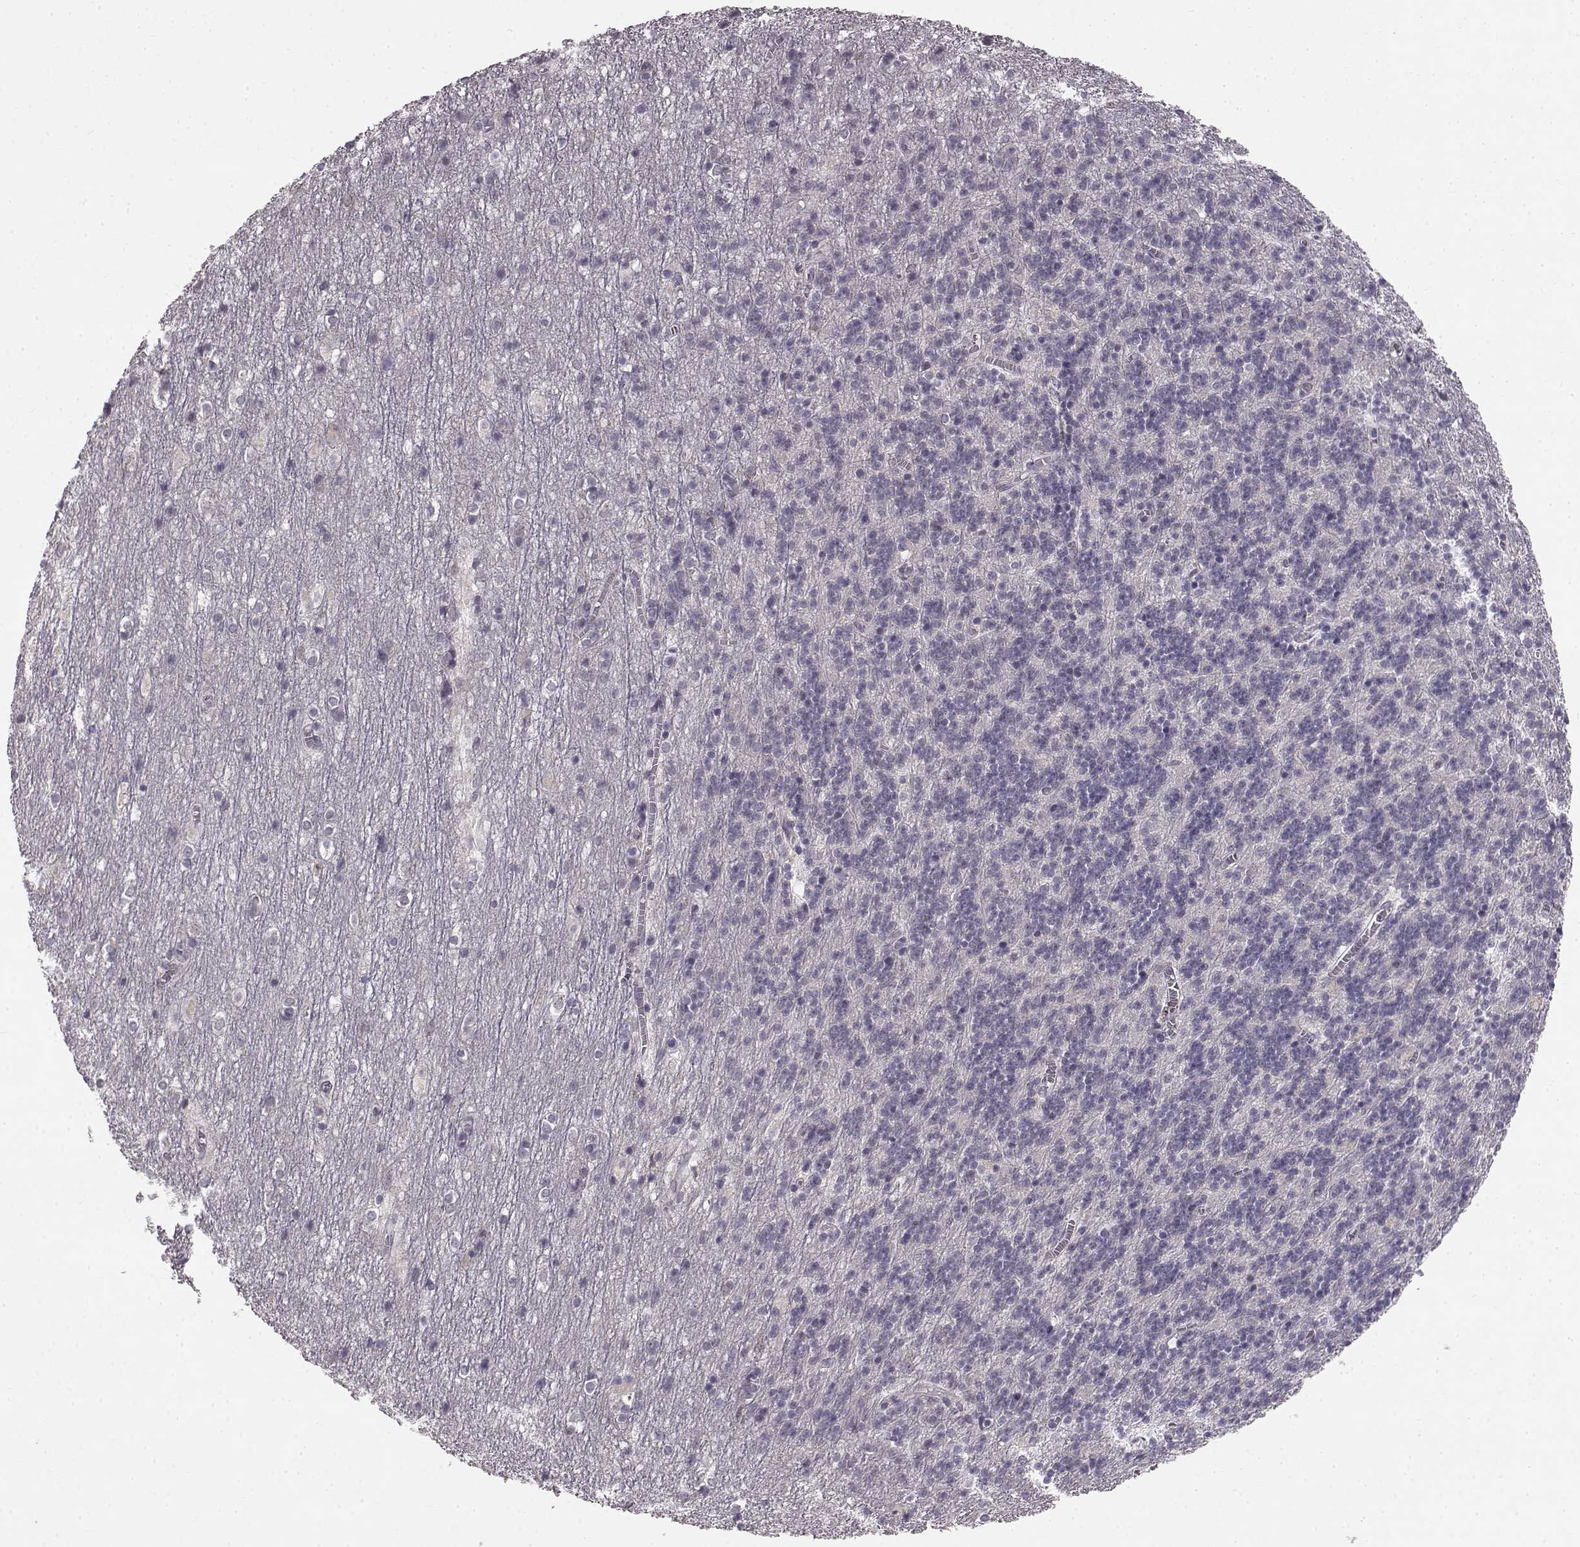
{"staining": {"intensity": "negative", "quantity": "none", "location": "none"}, "tissue": "cerebellum", "cell_type": "Cells in granular layer", "image_type": "normal", "snomed": [{"axis": "morphology", "description": "Normal tissue, NOS"}, {"axis": "topography", "description": "Cerebellum"}], "caption": "An immunohistochemistry (IHC) image of benign cerebellum is shown. There is no staining in cells in granular layer of cerebellum.", "gene": "SPAG17", "patient": {"sex": "male", "age": 70}}